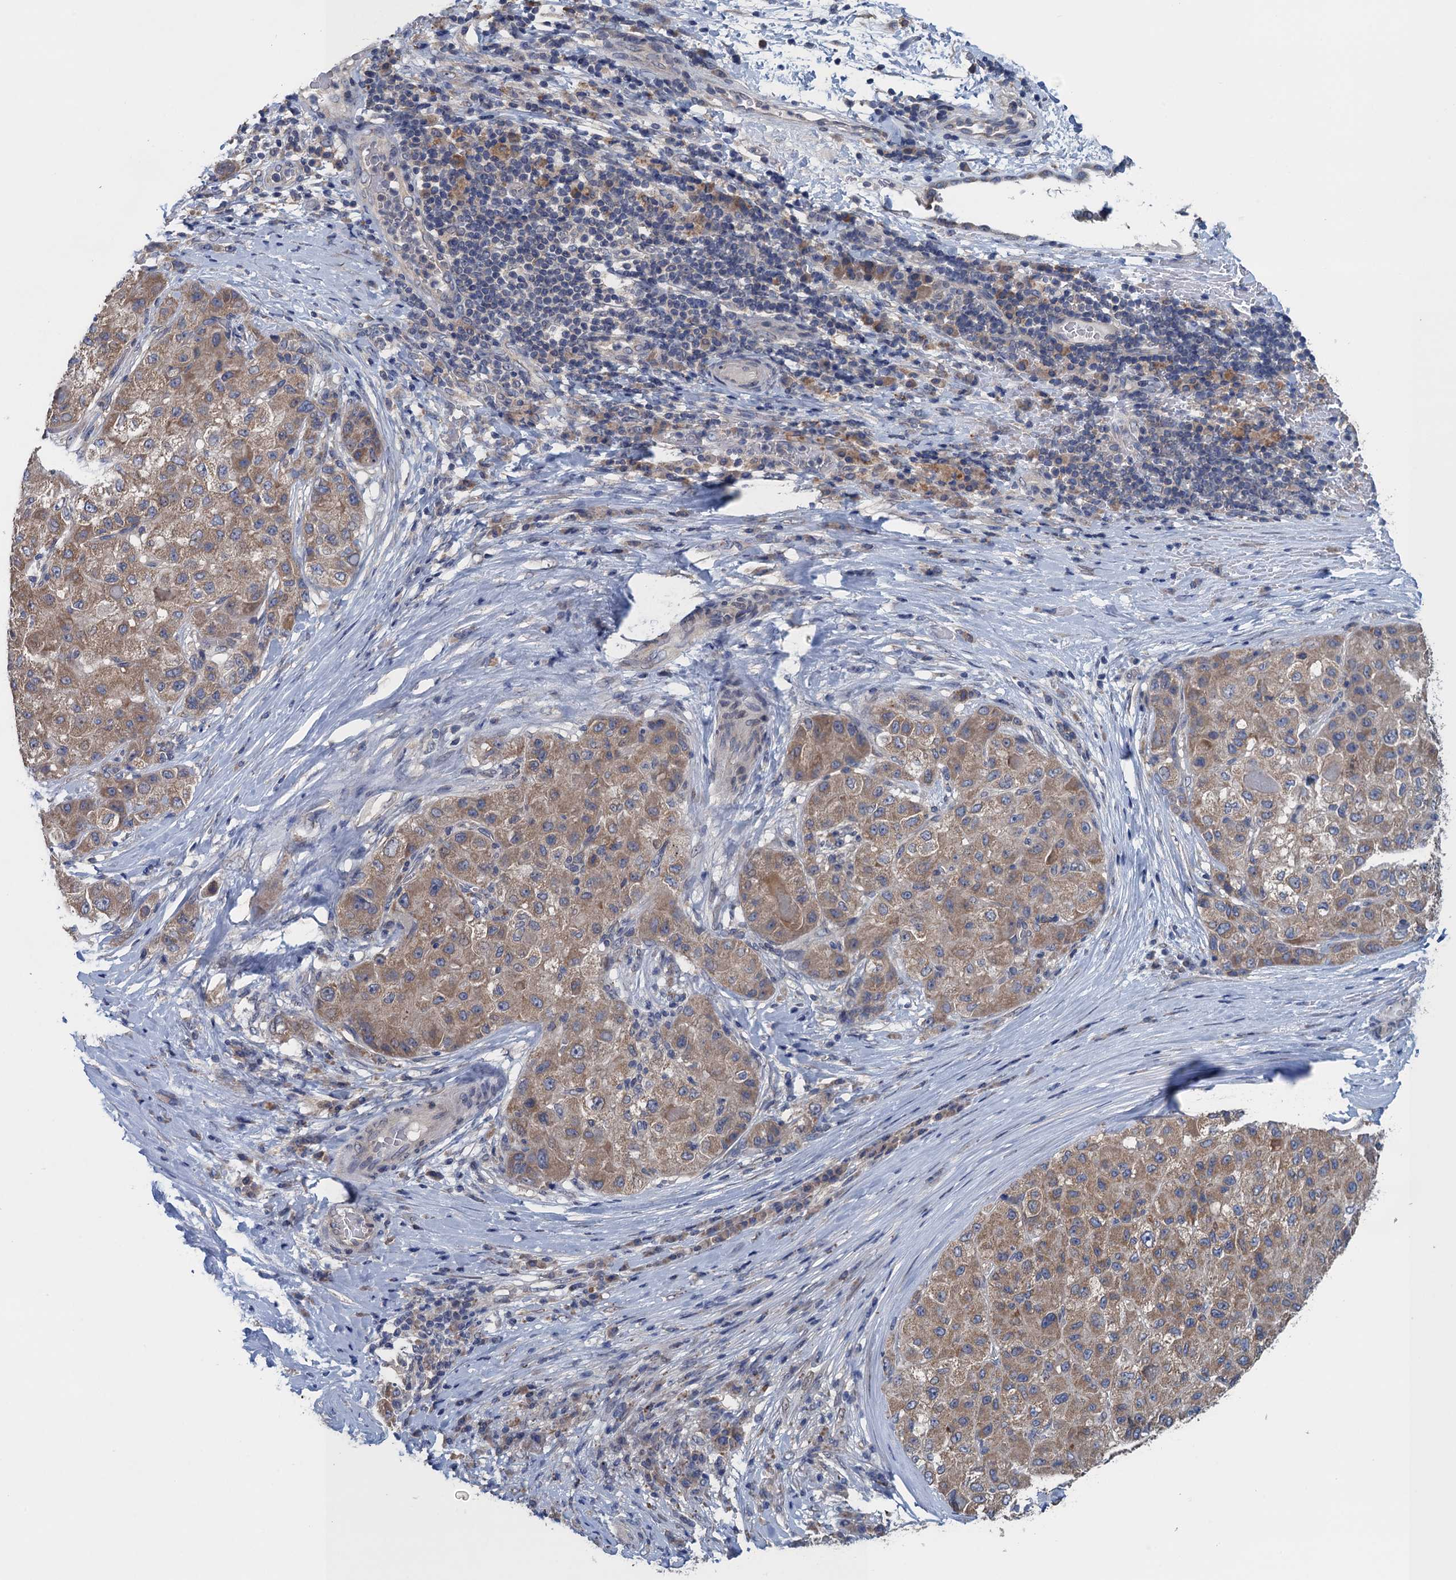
{"staining": {"intensity": "weak", "quantity": ">75%", "location": "cytoplasmic/membranous"}, "tissue": "liver cancer", "cell_type": "Tumor cells", "image_type": "cancer", "snomed": [{"axis": "morphology", "description": "Carcinoma, Hepatocellular, NOS"}, {"axis": "topography", "description": "Liver"}], "caption": "Liver hepatocellular carcinoma was stained to show a protein in brown. There is low levels of weak cytoplasmic/membranous expression in approximately >75% of tumor cells. (IHC, brightfield microscopy, high magnification).", "gene": "CTU2", "patient": {"sex": "male", "age": 80}}